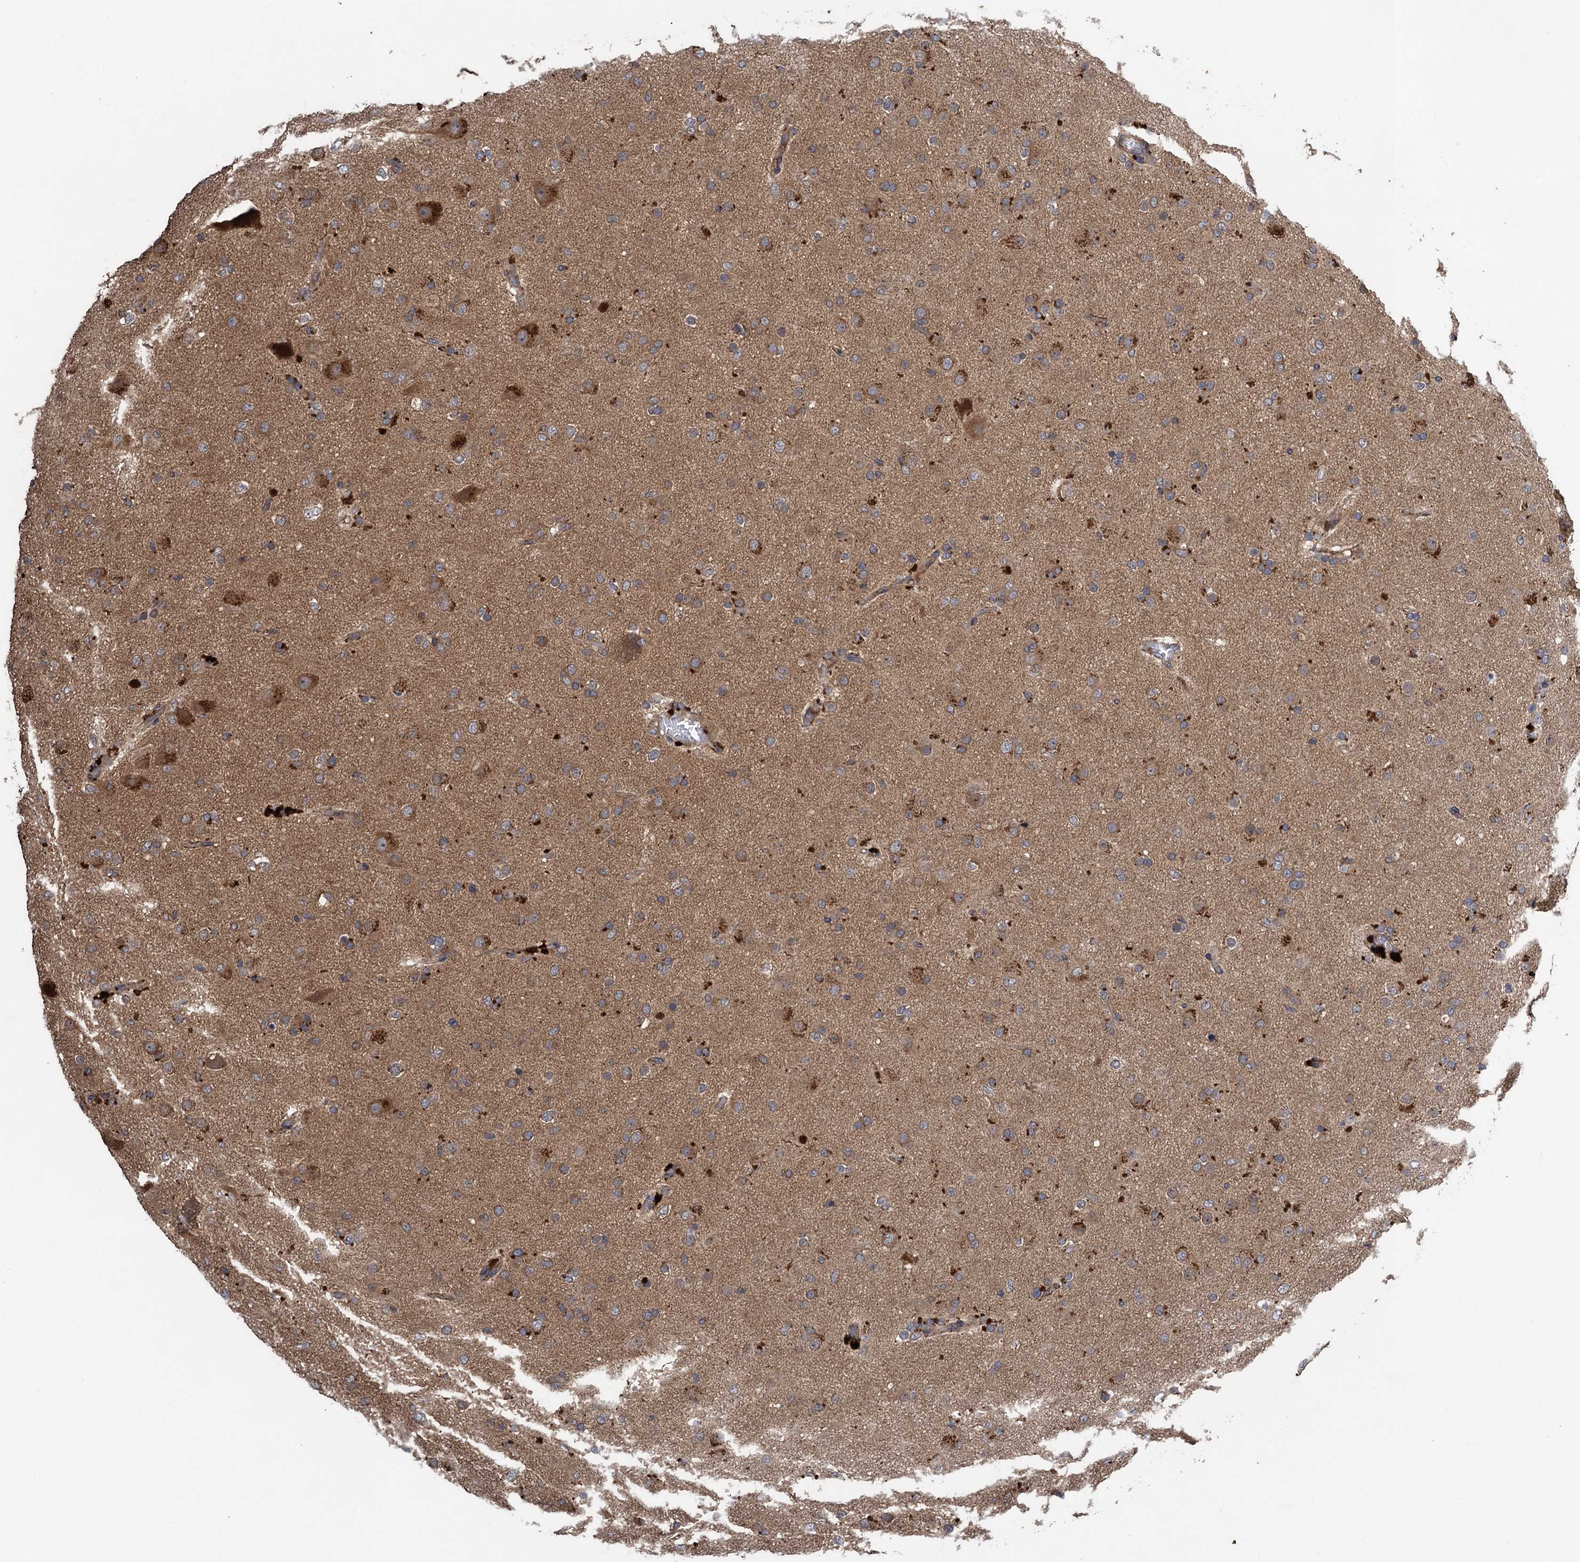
{"staining": {"intensity": "moderate", "quantity": "25%-75%", "location": "cytoplasmic/membranous"}, "tissue": "glioma", "cell_type": "Tumor cells", "image_type": "cancer", "snomed": [{"axis": "morphology", "description": "Glioma, malignant, Low grade"}, {"axis": "topography", "description": "Brain"}], "caption": "A brown stain shows moderate cytoplasmic/membranous staining of a protein in malignant low-grade glioma tumor cells.", "gene": "CNTN5", "patient": {"sex": "male", "age": 65}}